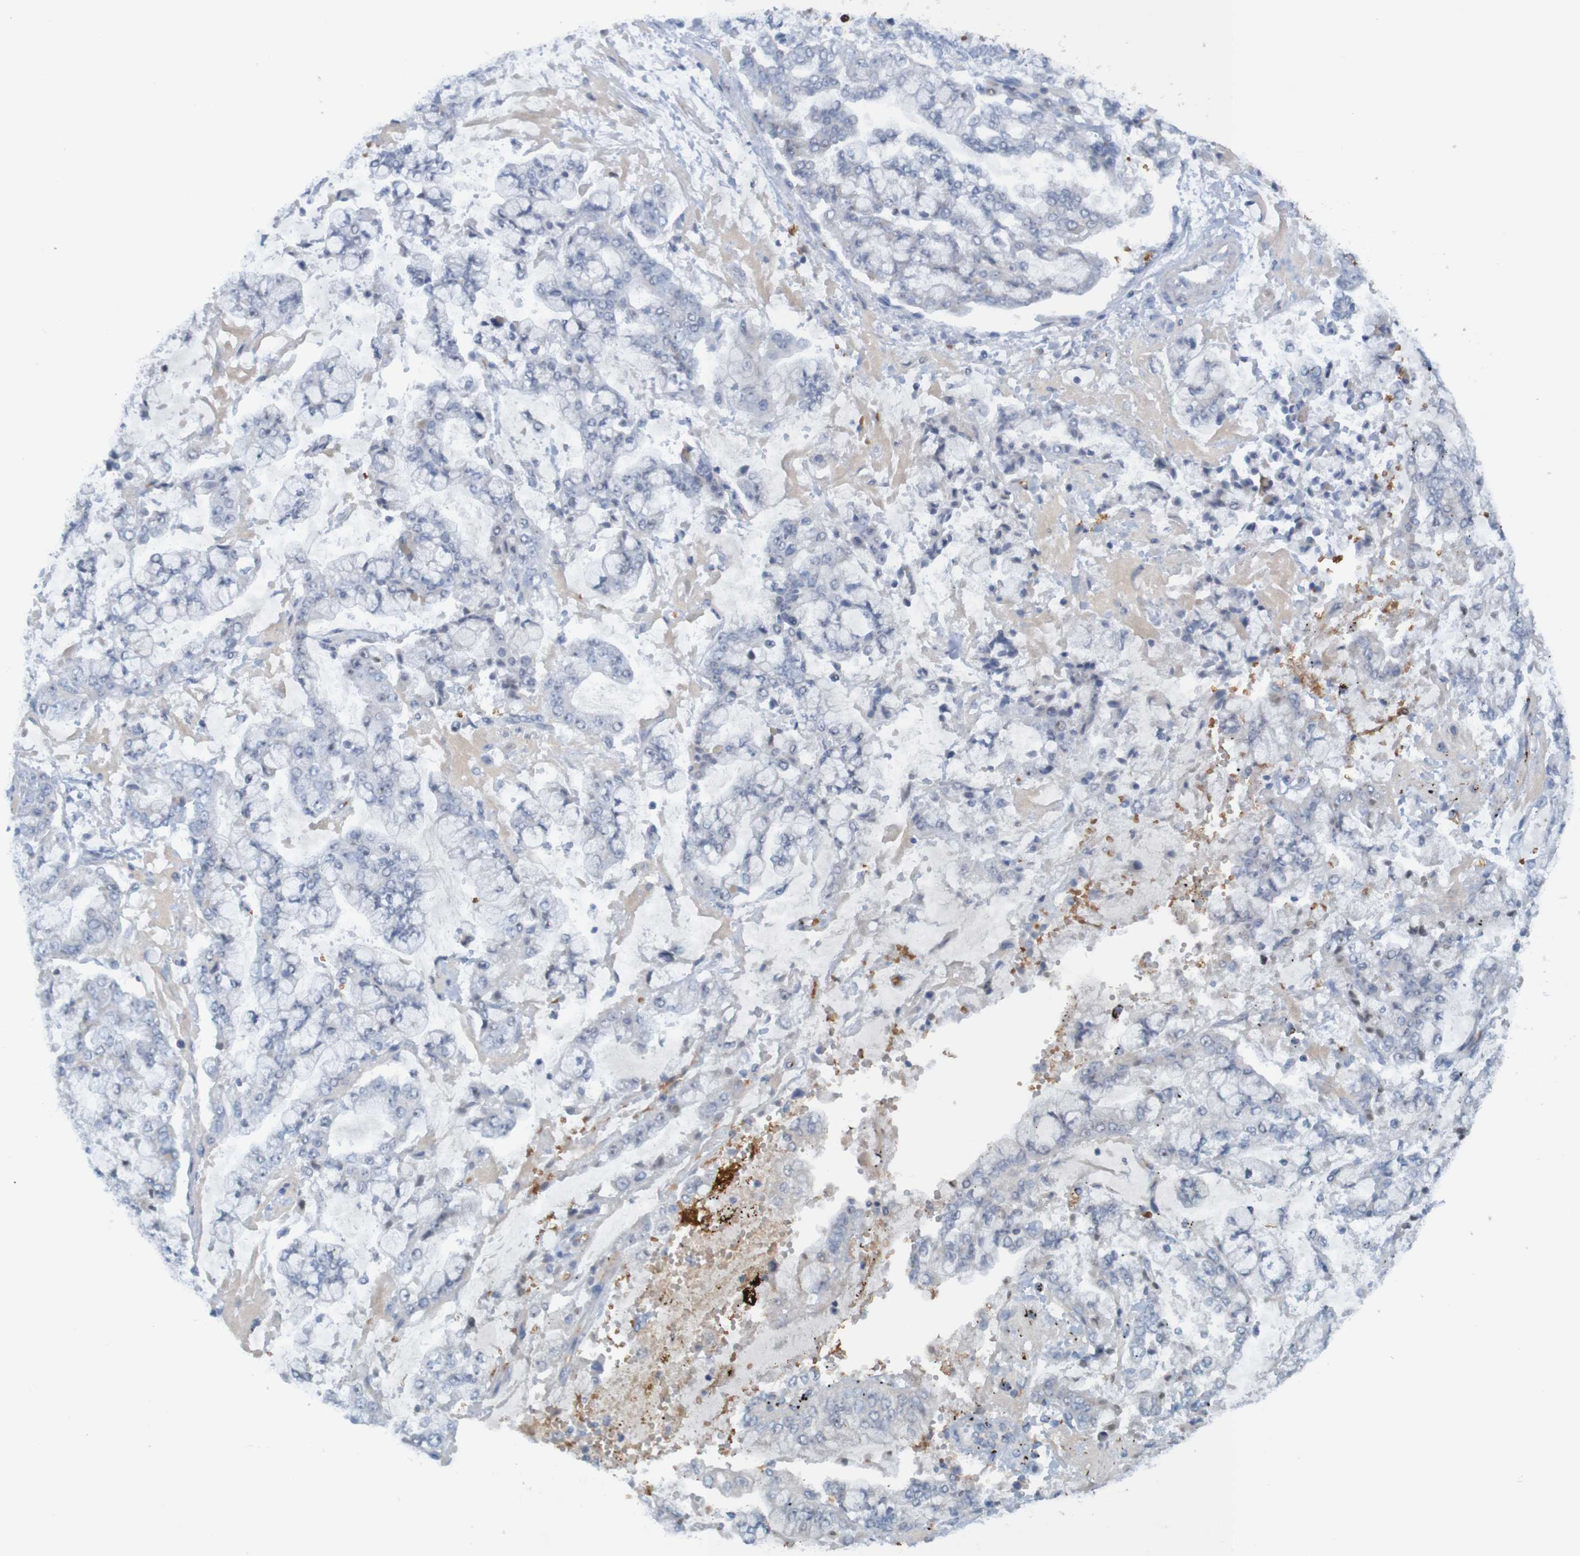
{"staining": {"intensity": "negative", "quantity": "none", "location": "none"}, "tissue": "stomach cancer", "cell_type": "Tumor cells", "image_type": "cancer", "snomed": [{"axis": "morphology", "description": "Adenocarcinoma, NOS"}, {"axis": "topography", "description": "Stomach"}], "caption": "Immunohistochemical staining of stomach adenocarcinoma demonstrates no significant staining in tumor cells.", "gene": "USP36", "patient": {"sex": "male", "age": 76}}